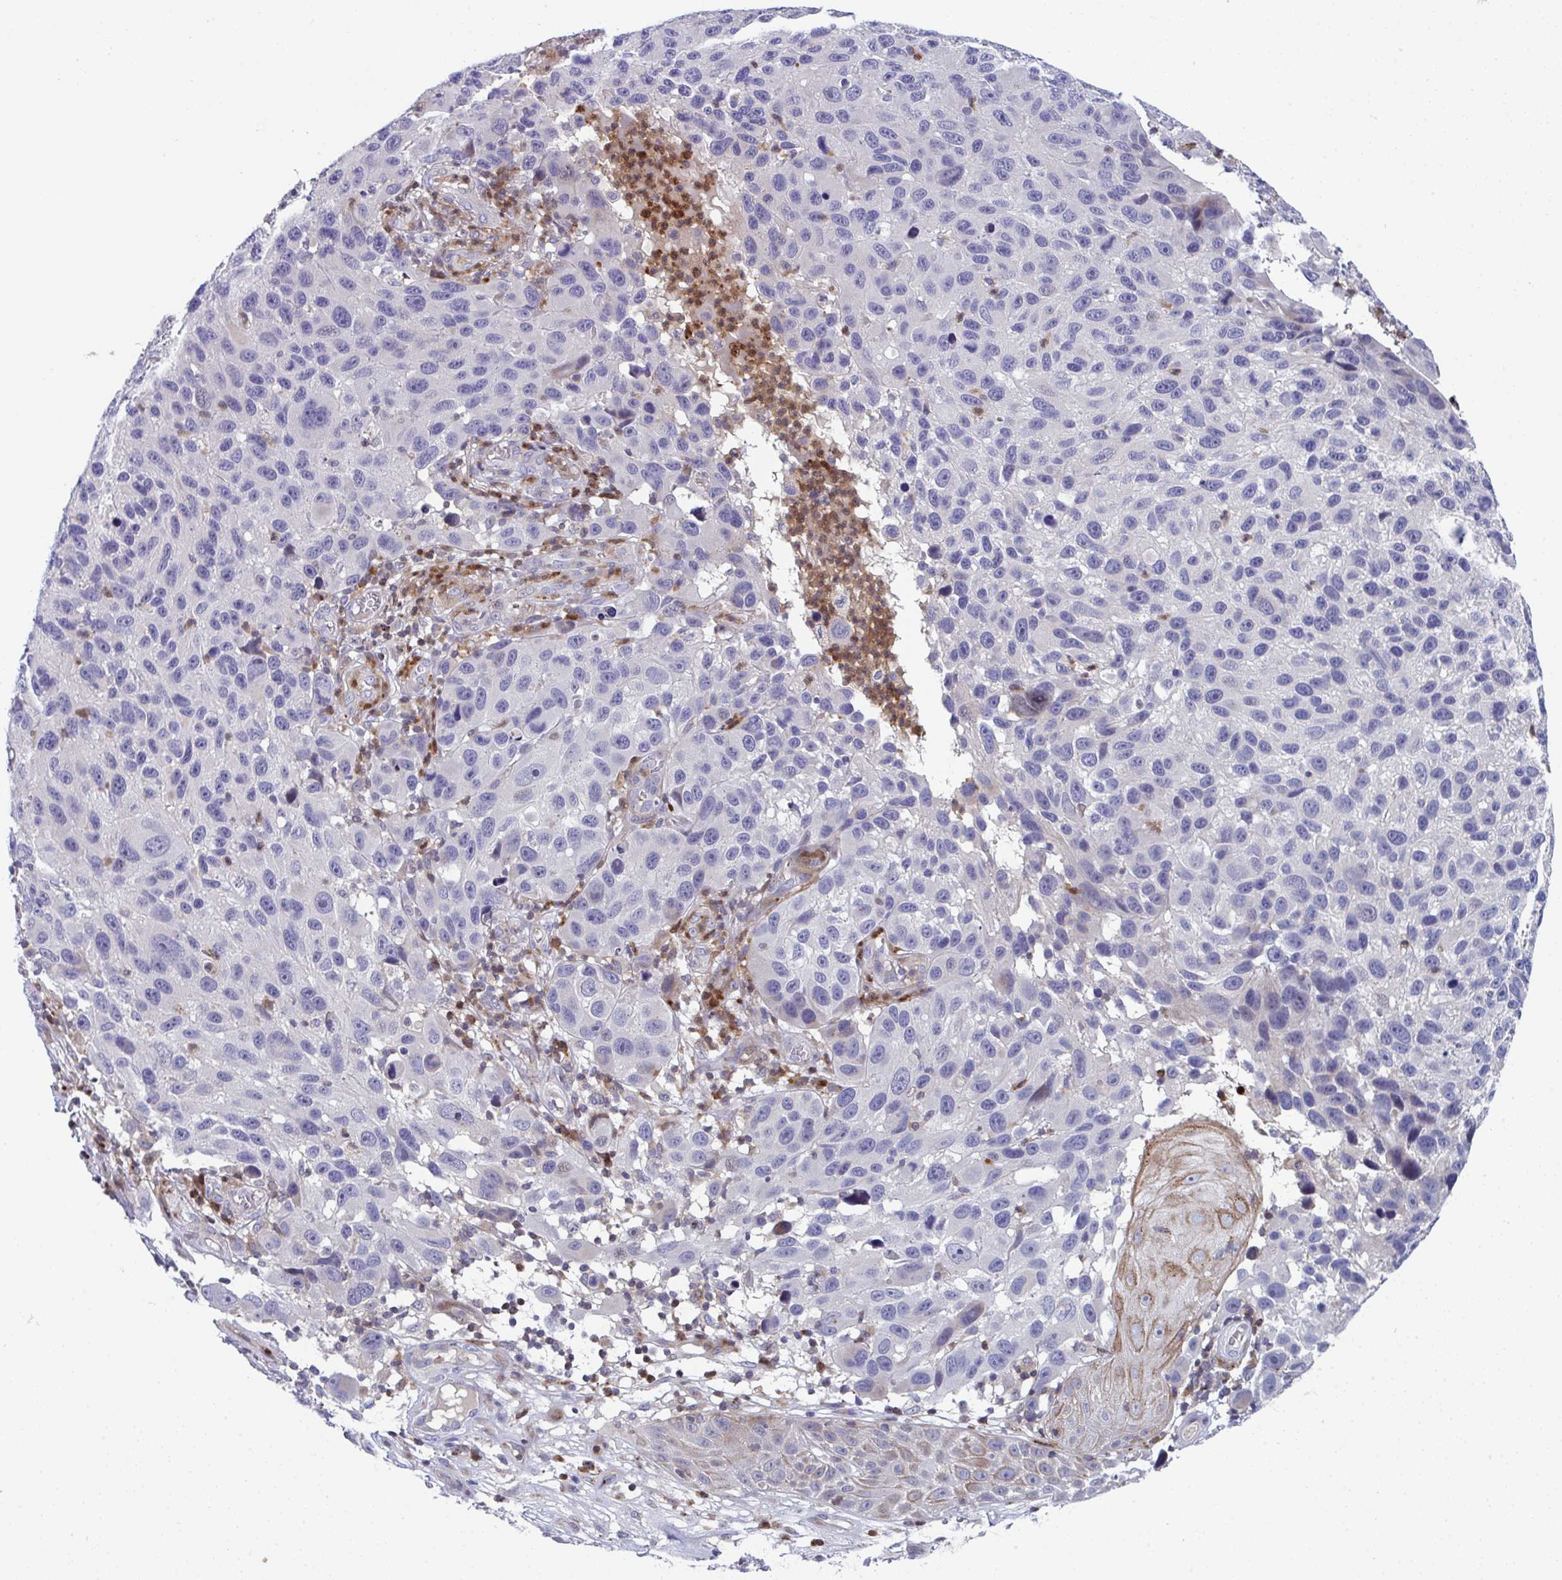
{"staining": {"intensity": "negative", "quantity": "none", "location": "none"}, "tissue": "melanoma", "cell_type": "Tumor cells", "image_type": "cancer", "snomed": [{"axis": "morphology", "description": "Malignant melanoma, NOS"}, {"axis": "topography", "description": "Skin"}], "caption": "This is an immunohistochemistry histopathology image of human malignant melanoma. There is no staining in tumor cells.", "gene": "AOC2", "patient": {"sex": "male", "age": 53}}